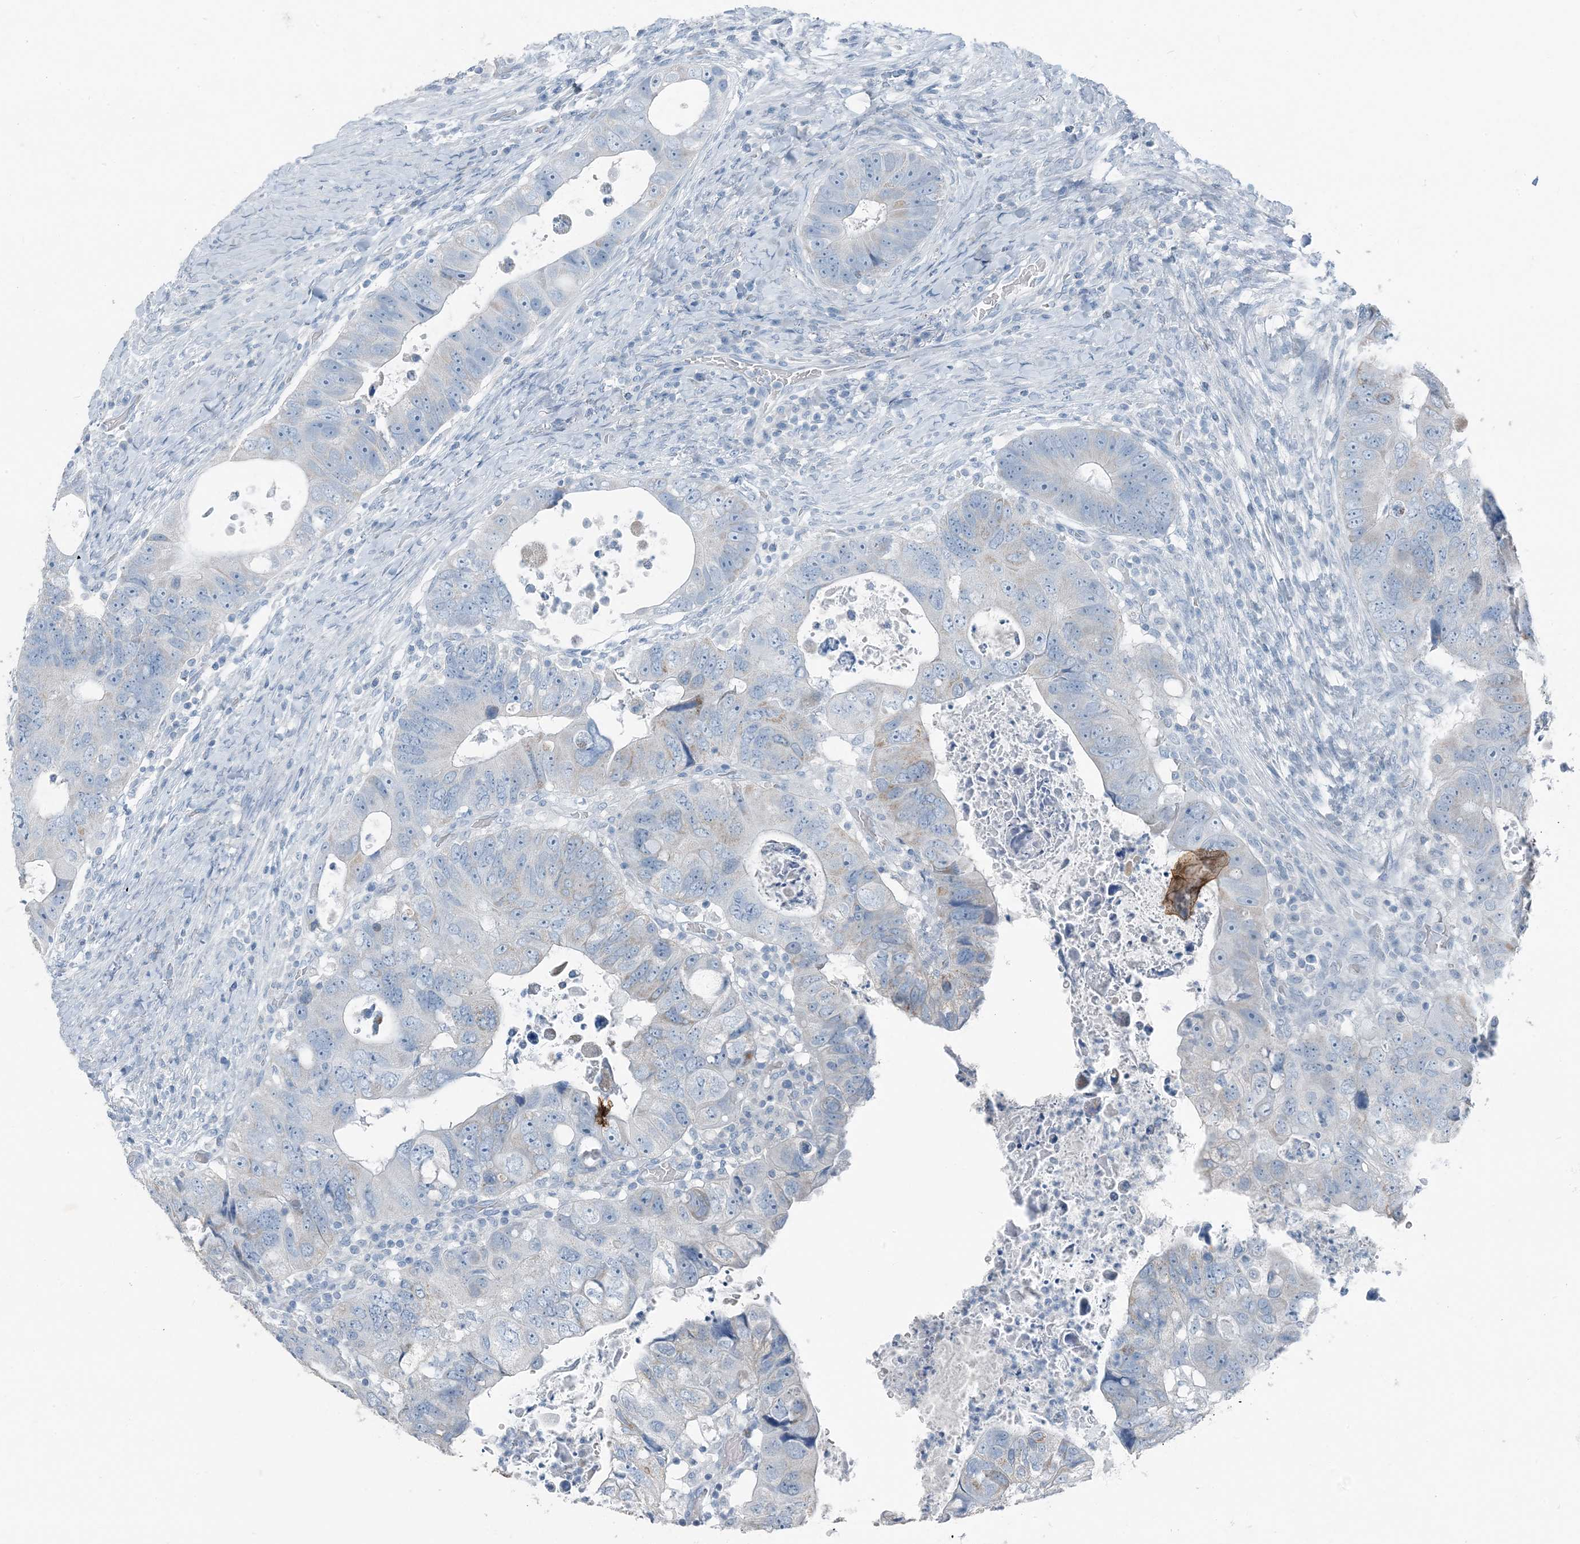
{"staining": {"intensity": "negative", "quantity": "none", "location": "none"}, "tissue": "colorectal cancer", "cell_type": "Tumor cells", "image_type": "cancer", "snomed": [{"axis": "morphology", "description": "Adenocarcinoma, NOS"}, {"axis": "topography", "description": "Rectum"}], "caption": "A high-resolution image shows IHC staining of colorectal adenocarcinoma, which displays no significant positivity in tumor cells.", "gene": "FAM162A", "patient": {"sex": "male", "age": 59}}